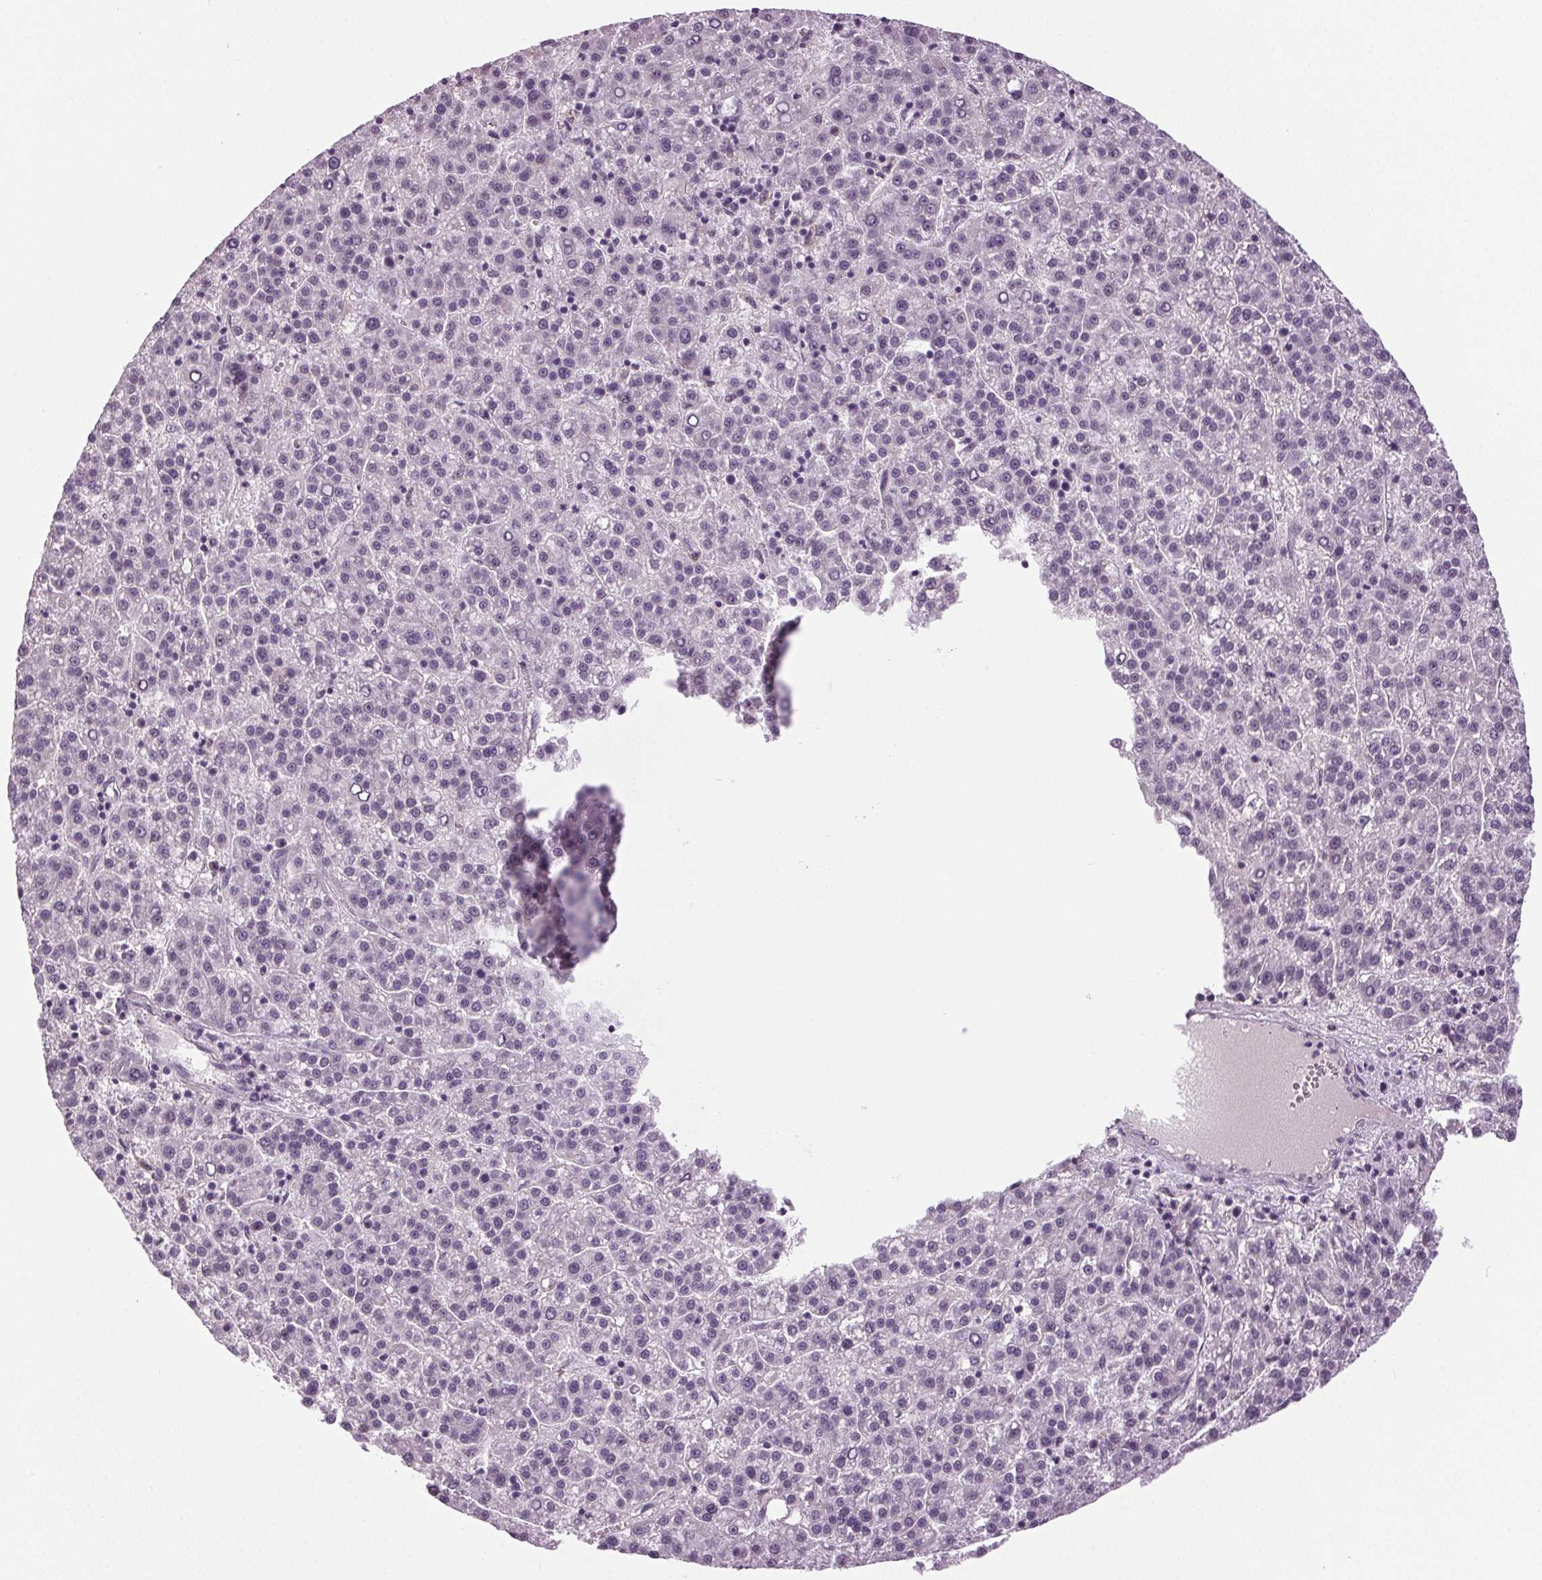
{"staining": {"intensity": "negative", "quantity": "none", "location": "none"}, "tissue": "liver cancer", "cell_type": "Tumor cells", "image_type": "cancer", "snomed": [{"axis": "morphology", "description": "Carcinoma, Hepatocellular, NOS"}, {"axis": "topography", "description": "Liver"}], "caption": "This histopathology image is of liver hepatocellular carcinoma stained with immunohistochemistry to label a protein in brown with the nuclei are counter-stained blue. There is no staining in tumor cells.", "gene": "DNAH12", "patient": {"sex": "female", "age": 58}}